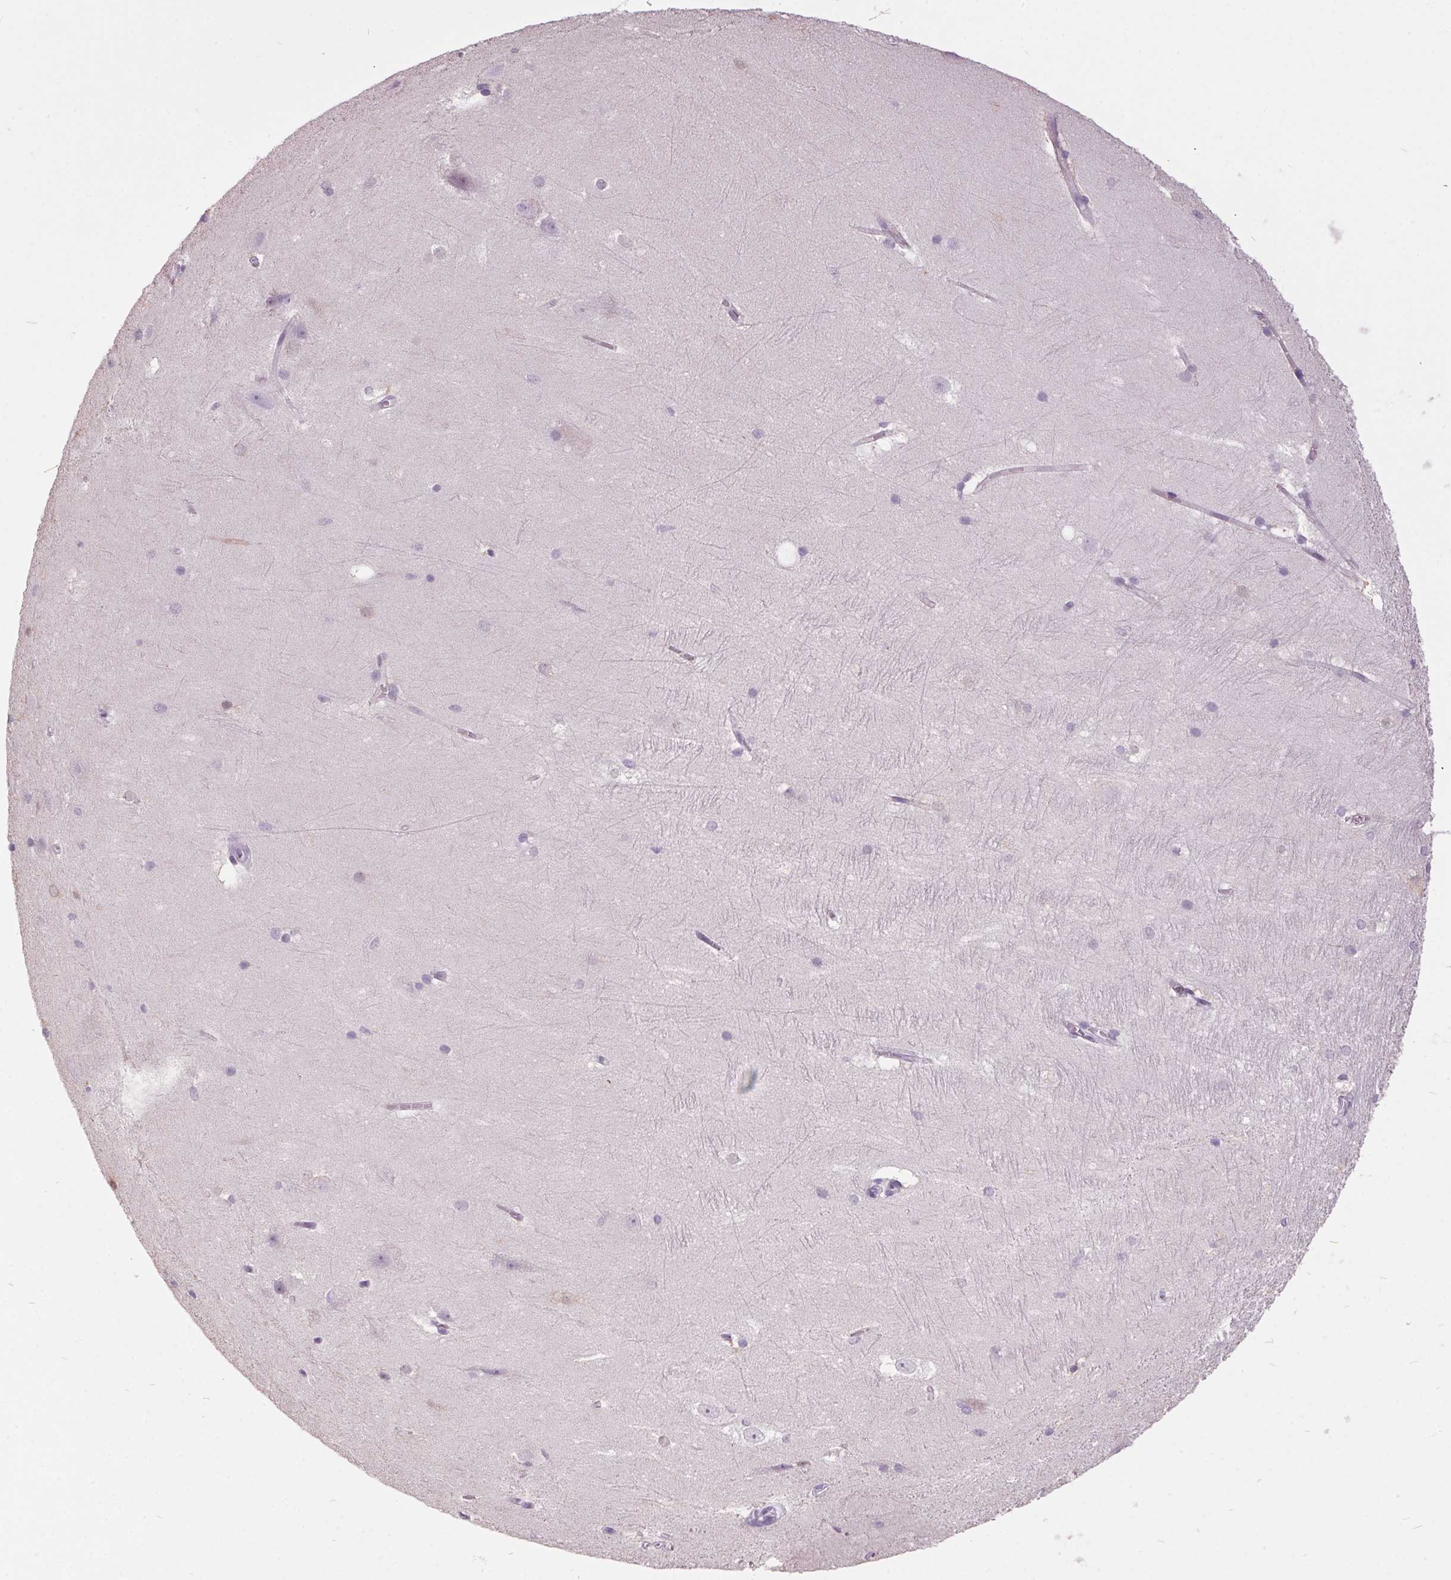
{"staining": {"intensity": "negative", "quantity": "none", "location": "none"}, "tissue": "hippocampus", "cell_type": "Glial cells", "image_type": "normal", "snomed": [{"axis": "morphology", "description": "Normal tissue, NOS"}, {"axis": "topography", "description": "Cerebral cortex"}, {"axis": "topography", "description": "Hippocampus"}], "caption": "The image shows no staining of glial cells in benign hippocampus.", "gene": "ODAD2", "patient": {"sex": "female", "age": 19}}